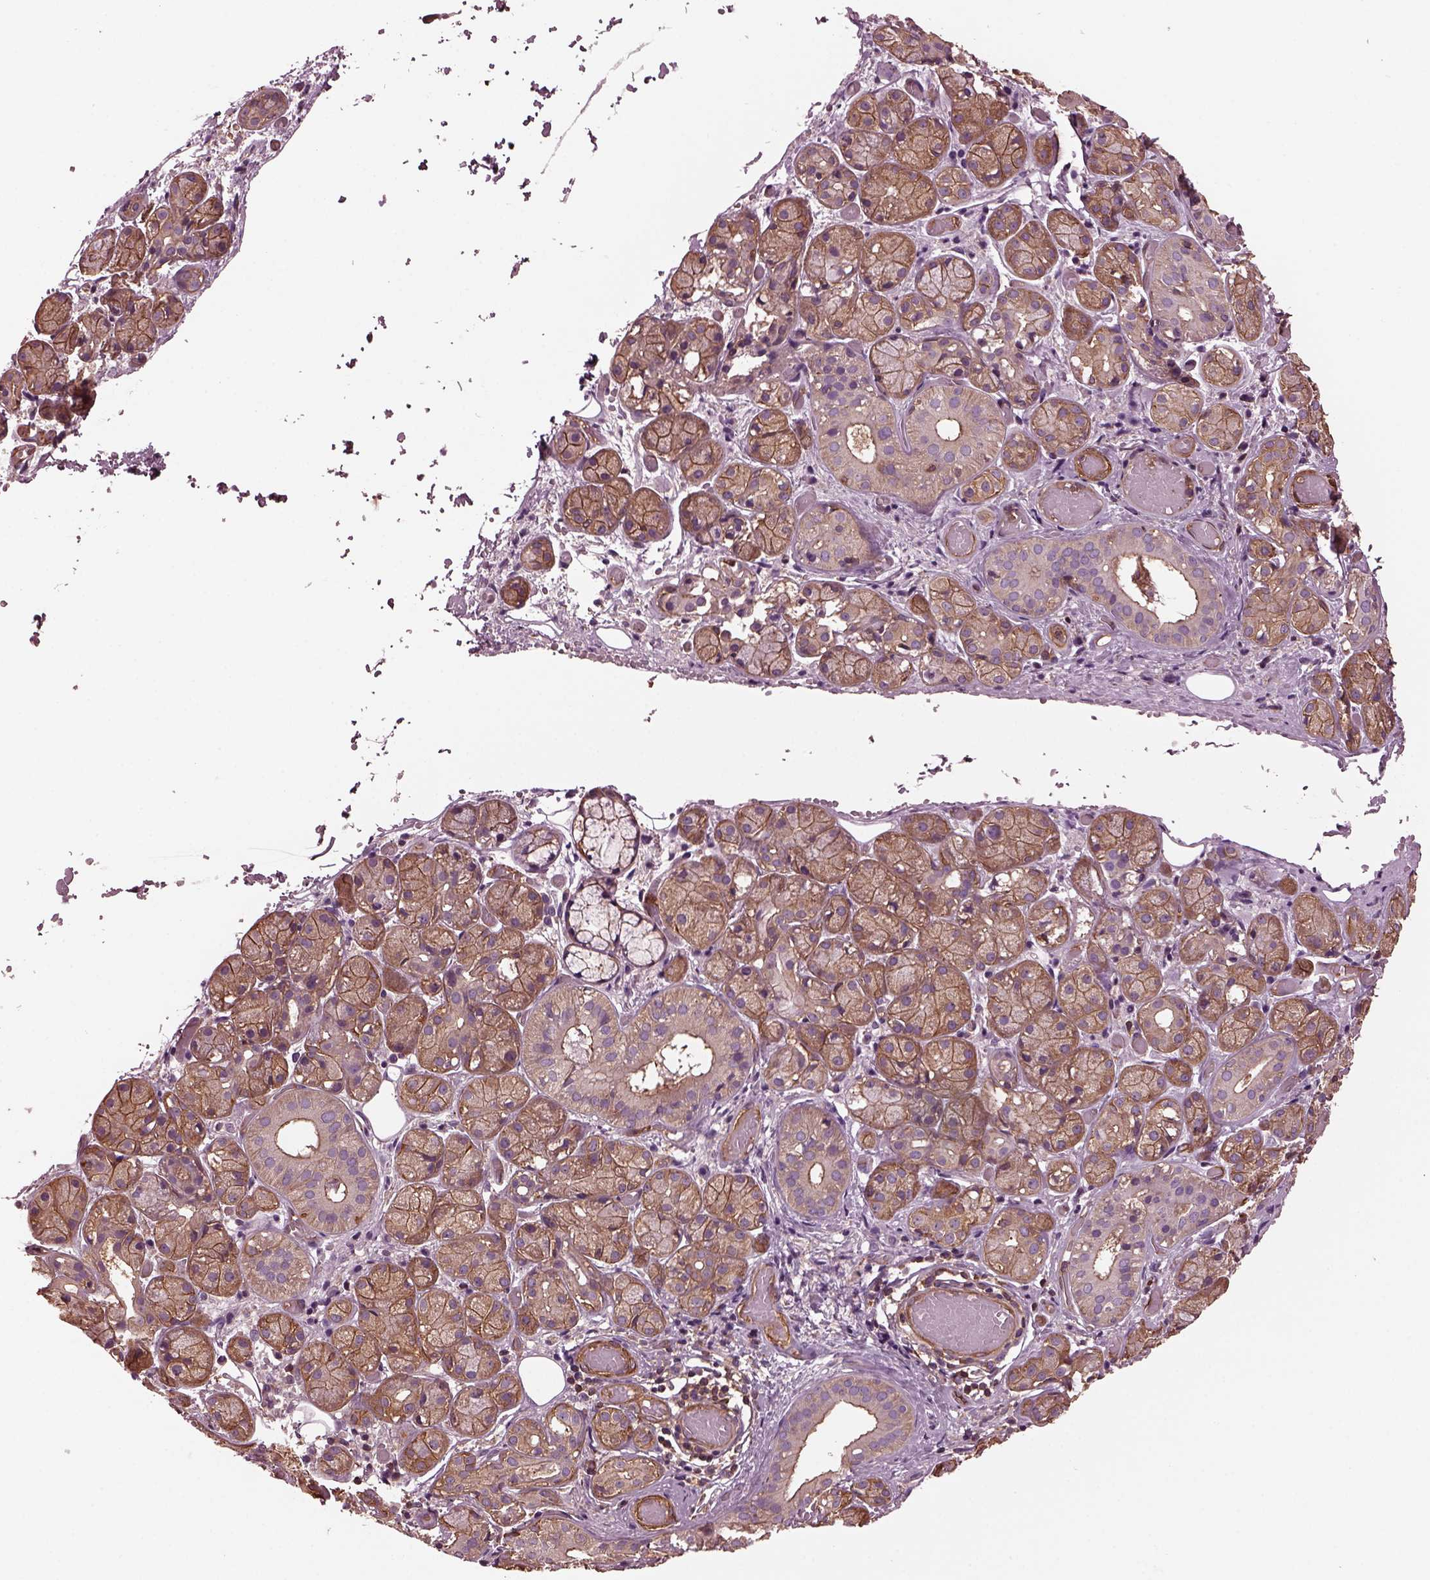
{"staining": {"intensity": "moderate", "quantity": ">75%", "location": "cytoplasmic/membranous"}, "tissue": "salivary gland", "cell_type": "Glandular cells", "image_type": "normal", "snomed": [{"axis": "morphology", "description": "Normal tissue, NOS"}, {"axis": "topography", "description": "Salivary gland"}, {"axis": "topography", "description": "Peripheral nerve tissue"}], "caption": "Immunohistochemical staining of normal human salivary gland demonstrates moderate cytoplasmic/membranous protein positivity in approximately >75% of glandular cells. The staining was performed using DAB (3,3'-diaminobenzidine) to visualize the protein expression in brown, while the nuclei were stained in blue with hematoxylin (Magnification: 20x).", "gene": "MYL1", "patient": {"sex": "male", "age": 71}}